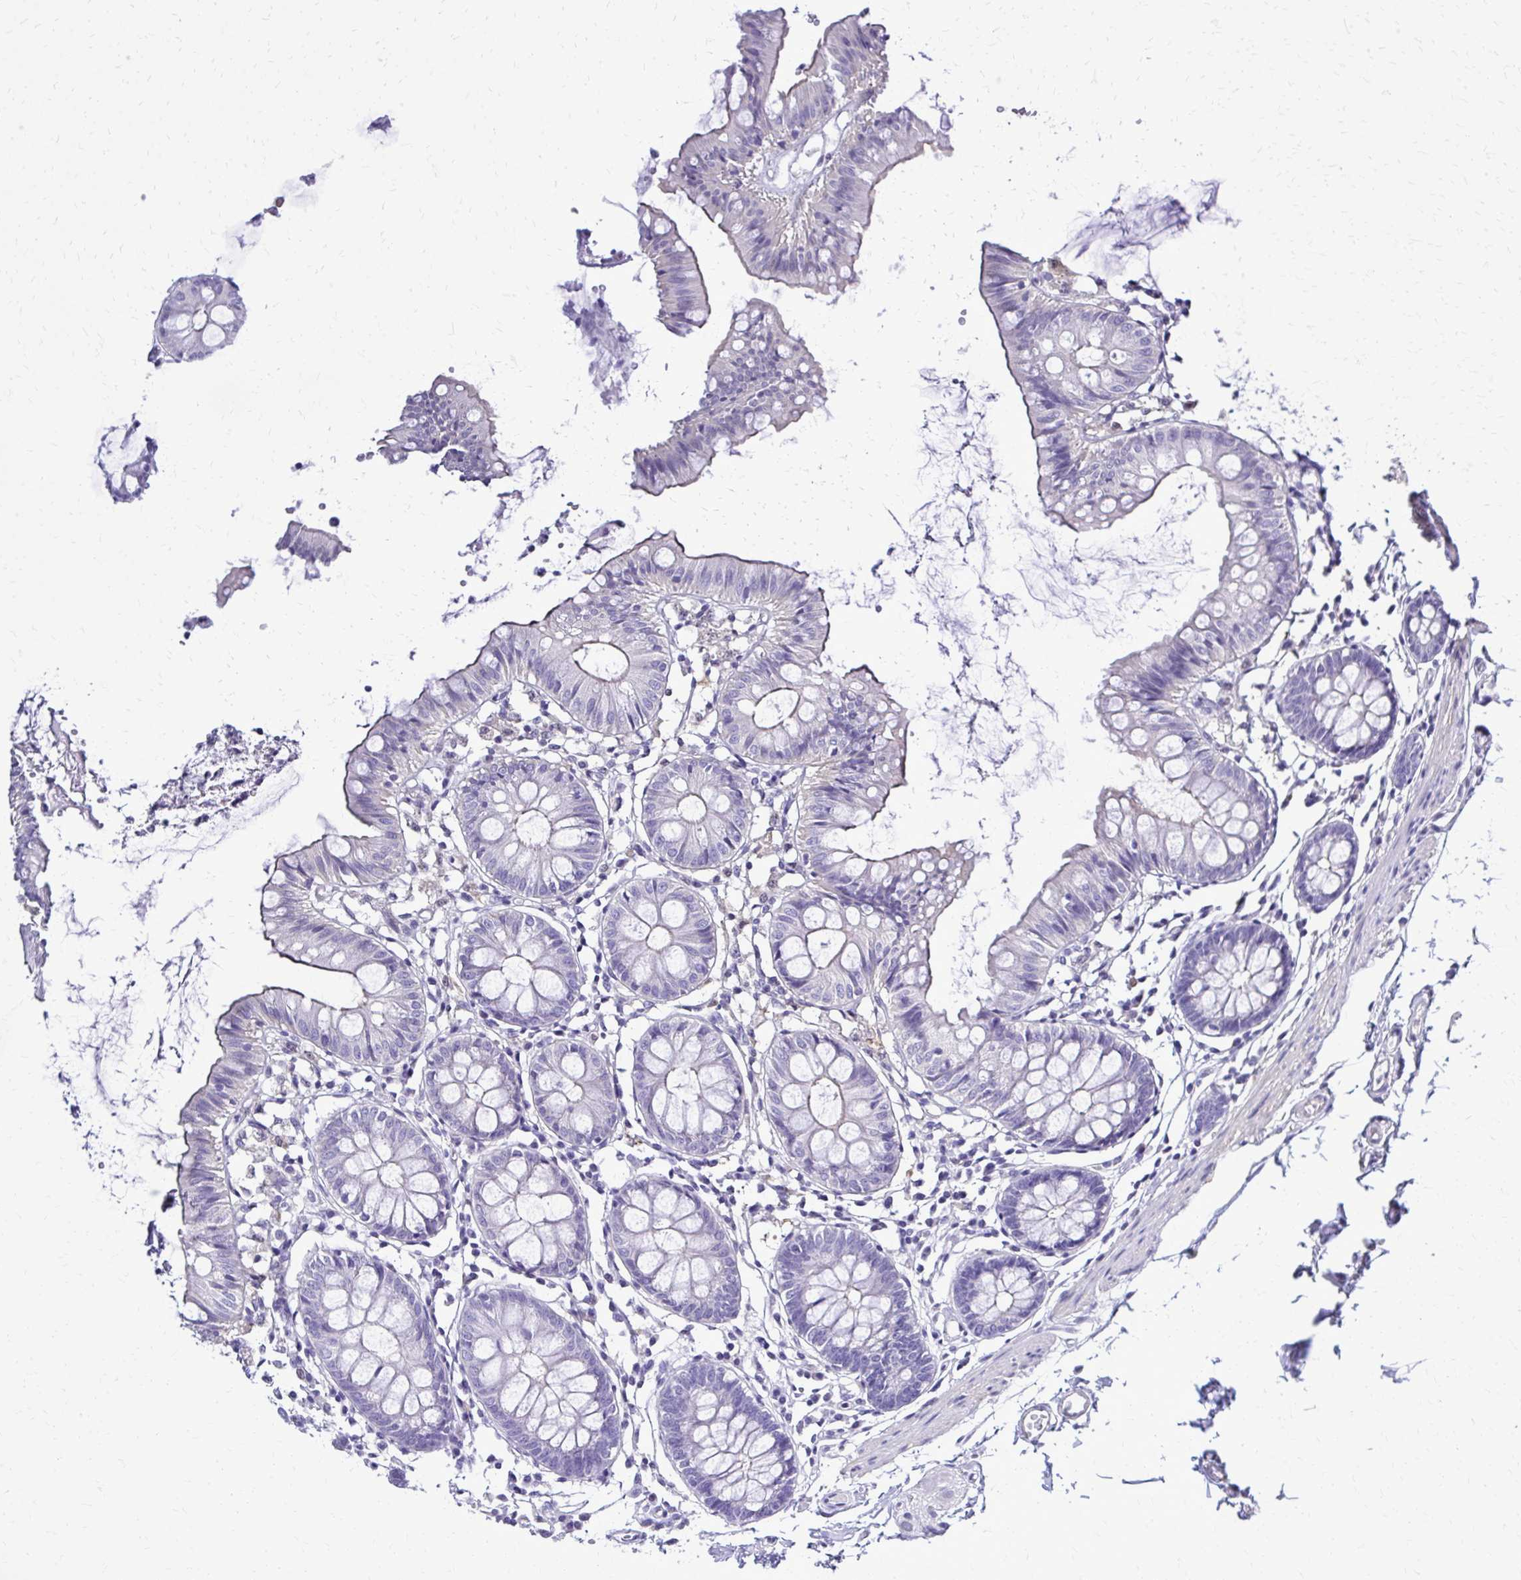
{"staining": {"intensity": "negative", "quantity": "none", "location": "none"}, "tissue": "colon", "cell_type": "Endothelial cells", "image_type": "normal", "snomed": [{"axis": "morphology", "description": "Normal tissue, NOS"}, {"axis": "topography", "description": "Colon"}], "caption": "Colon stained for a protein using immunohistochemistry (IHC) reveals no staining endothelial cells.", "gene": "RASL11B", "patient": {"sex": "female", "age": 84}}